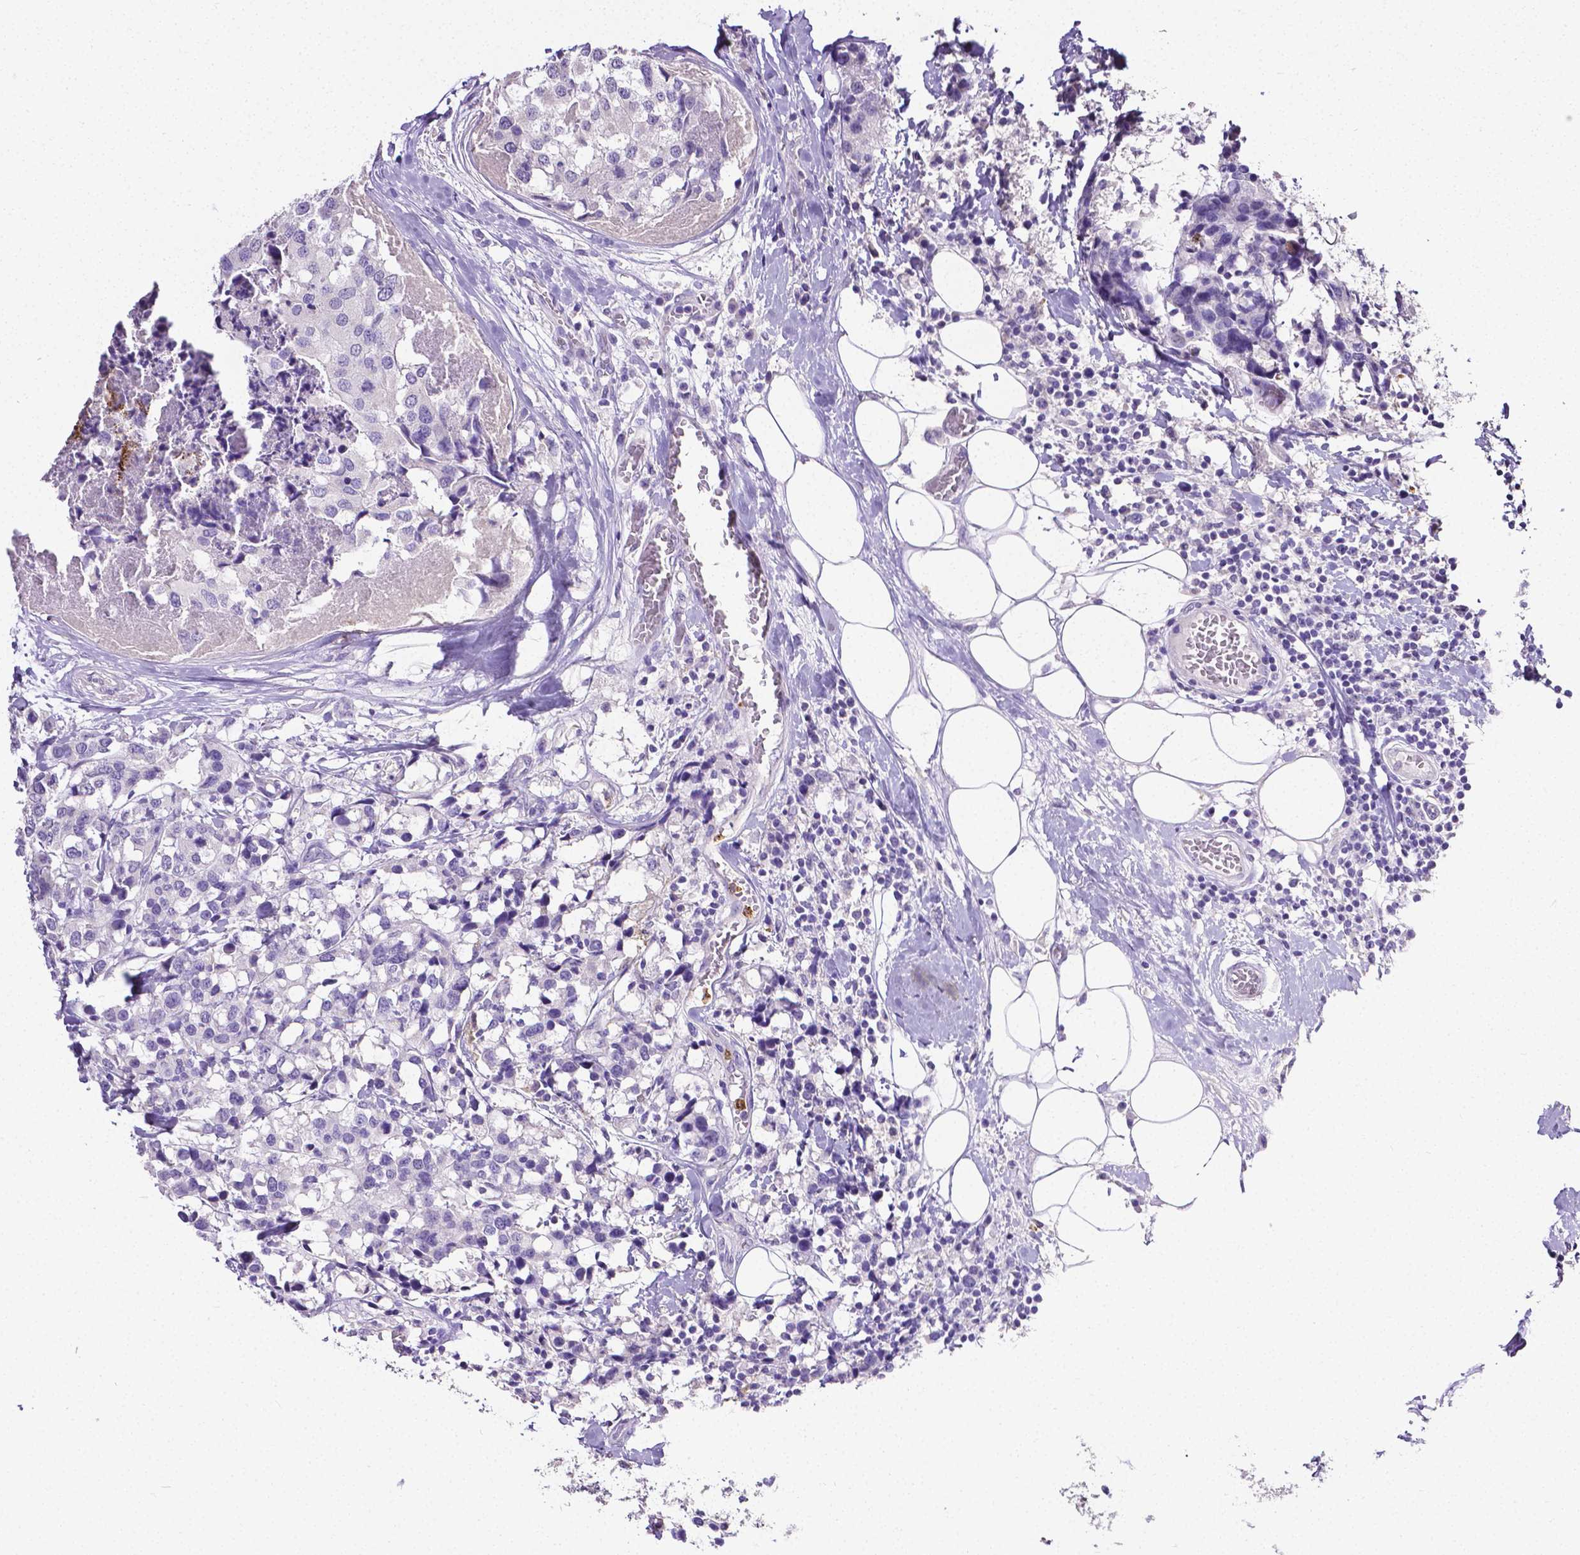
{"staining": {"intensity": "negative", "quantity": "none", "location": "none"}, "tissue": "breast cancer", "cell_type": "Tumor cells", "image_type": "cancer", "snomed": [{"axis": "morphology", "description": "Lobular carcinoma"}, {"axis": "topography", "description": "Breast"}], "caption": "Tumor cells are negative for brown protein staining in lobular carcinoma (breast).", "gene": "MMP9", "patient": {"sex": "female", "age": 59}}